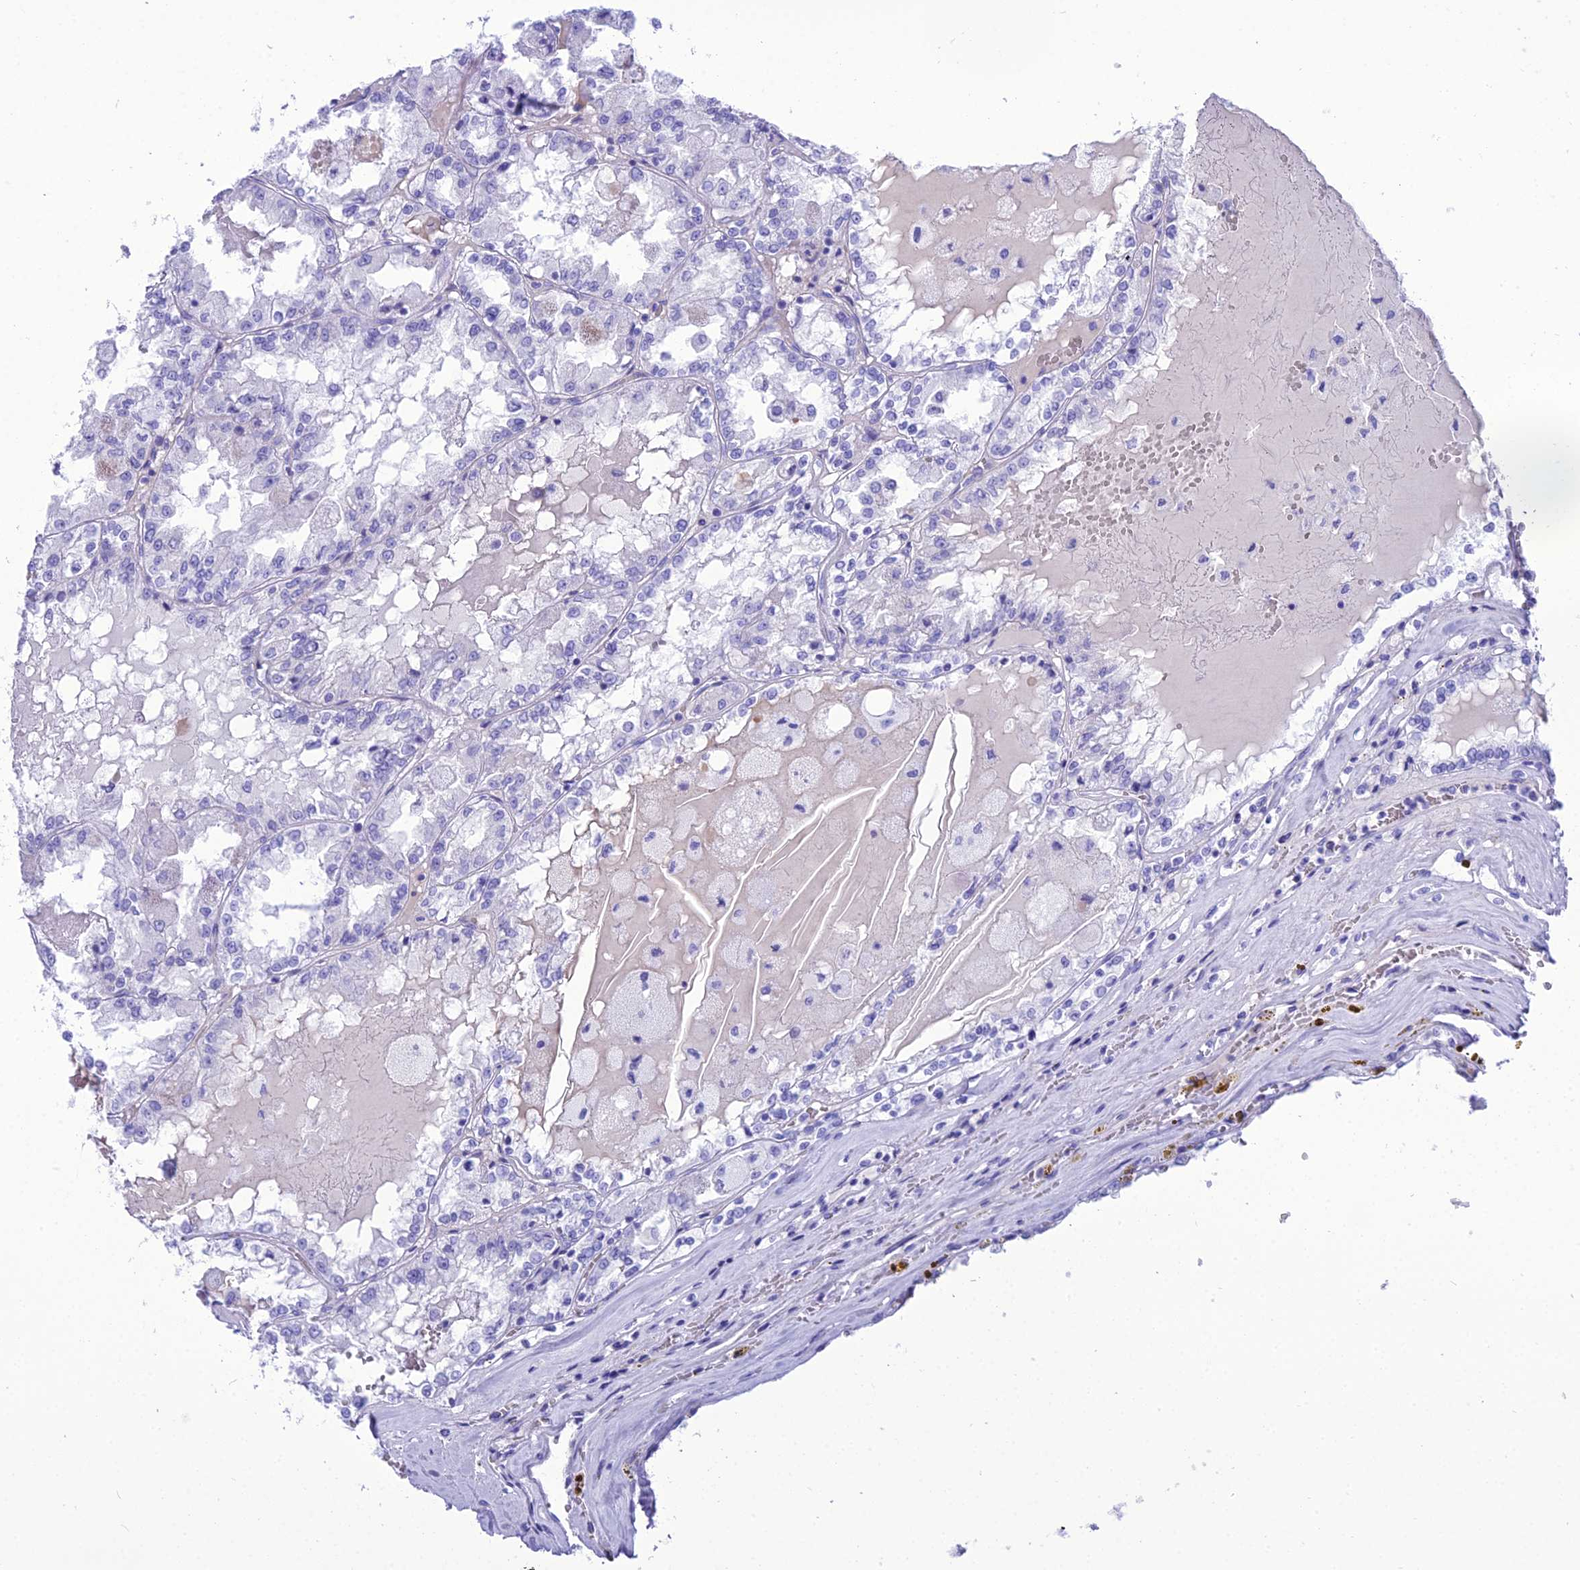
{"staining": {"intensity": "negative", "quantity": "none", "location": "none"}, "tissue": "renal cancer", "cell_type": "Tumor cells", "image_type": "cancer", "snomed": [{"axis": "morphology", "description": "Adenocarcinoma, NOS"}, {"axis": "topography", "description": "Kidney"}], "caption": "This is an immunohistochemistry (IHC) micrograph of human renal adenocarcinoma. There is no positivity in tumor cells.", "gene": "PNMA5", "patient": {"sex": "female", "age": 56}}